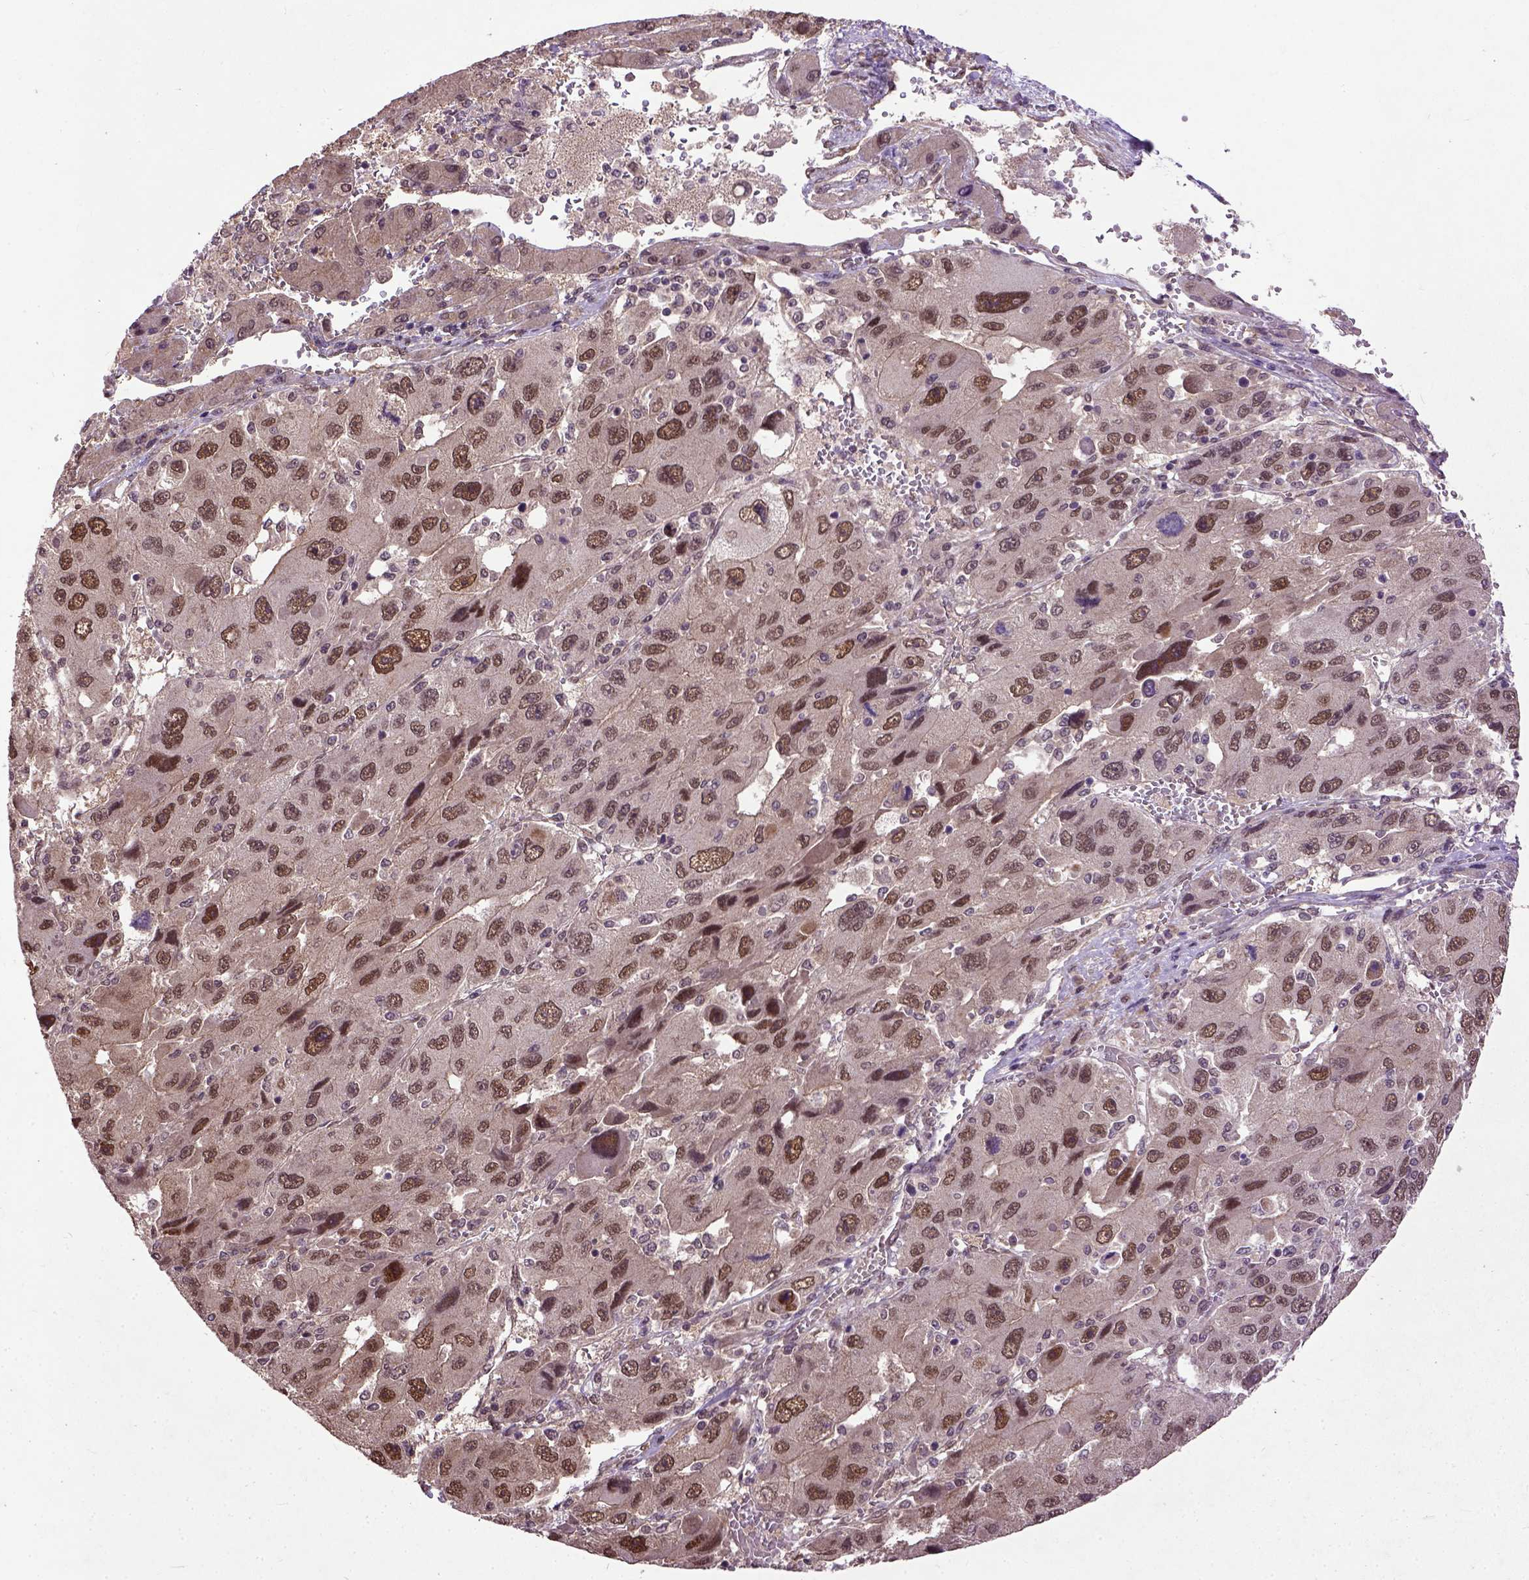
{"staining": {"intensity": "moderate", "quantity": "25%-75%", "location": "nuclear"}, "tissue": "liver cancer", "cell_type": "Tumor cells", "image_type": "cancer", "snomed": [{"axis": "morphology", "description": "Carcinoma, Hepatocellular, NOS"}, {"axis": "topography", "description": "Liver"}], "caption": "Immunohistochemistry photomicrograph of human liver cancer stained for a protein (brown), which demonstrates medium levels of moderate nuclear positivity in approximately 25%-75% of tumor cells.", "gene": "UBA3", "patient": {"sex": "female", "age": 41}}